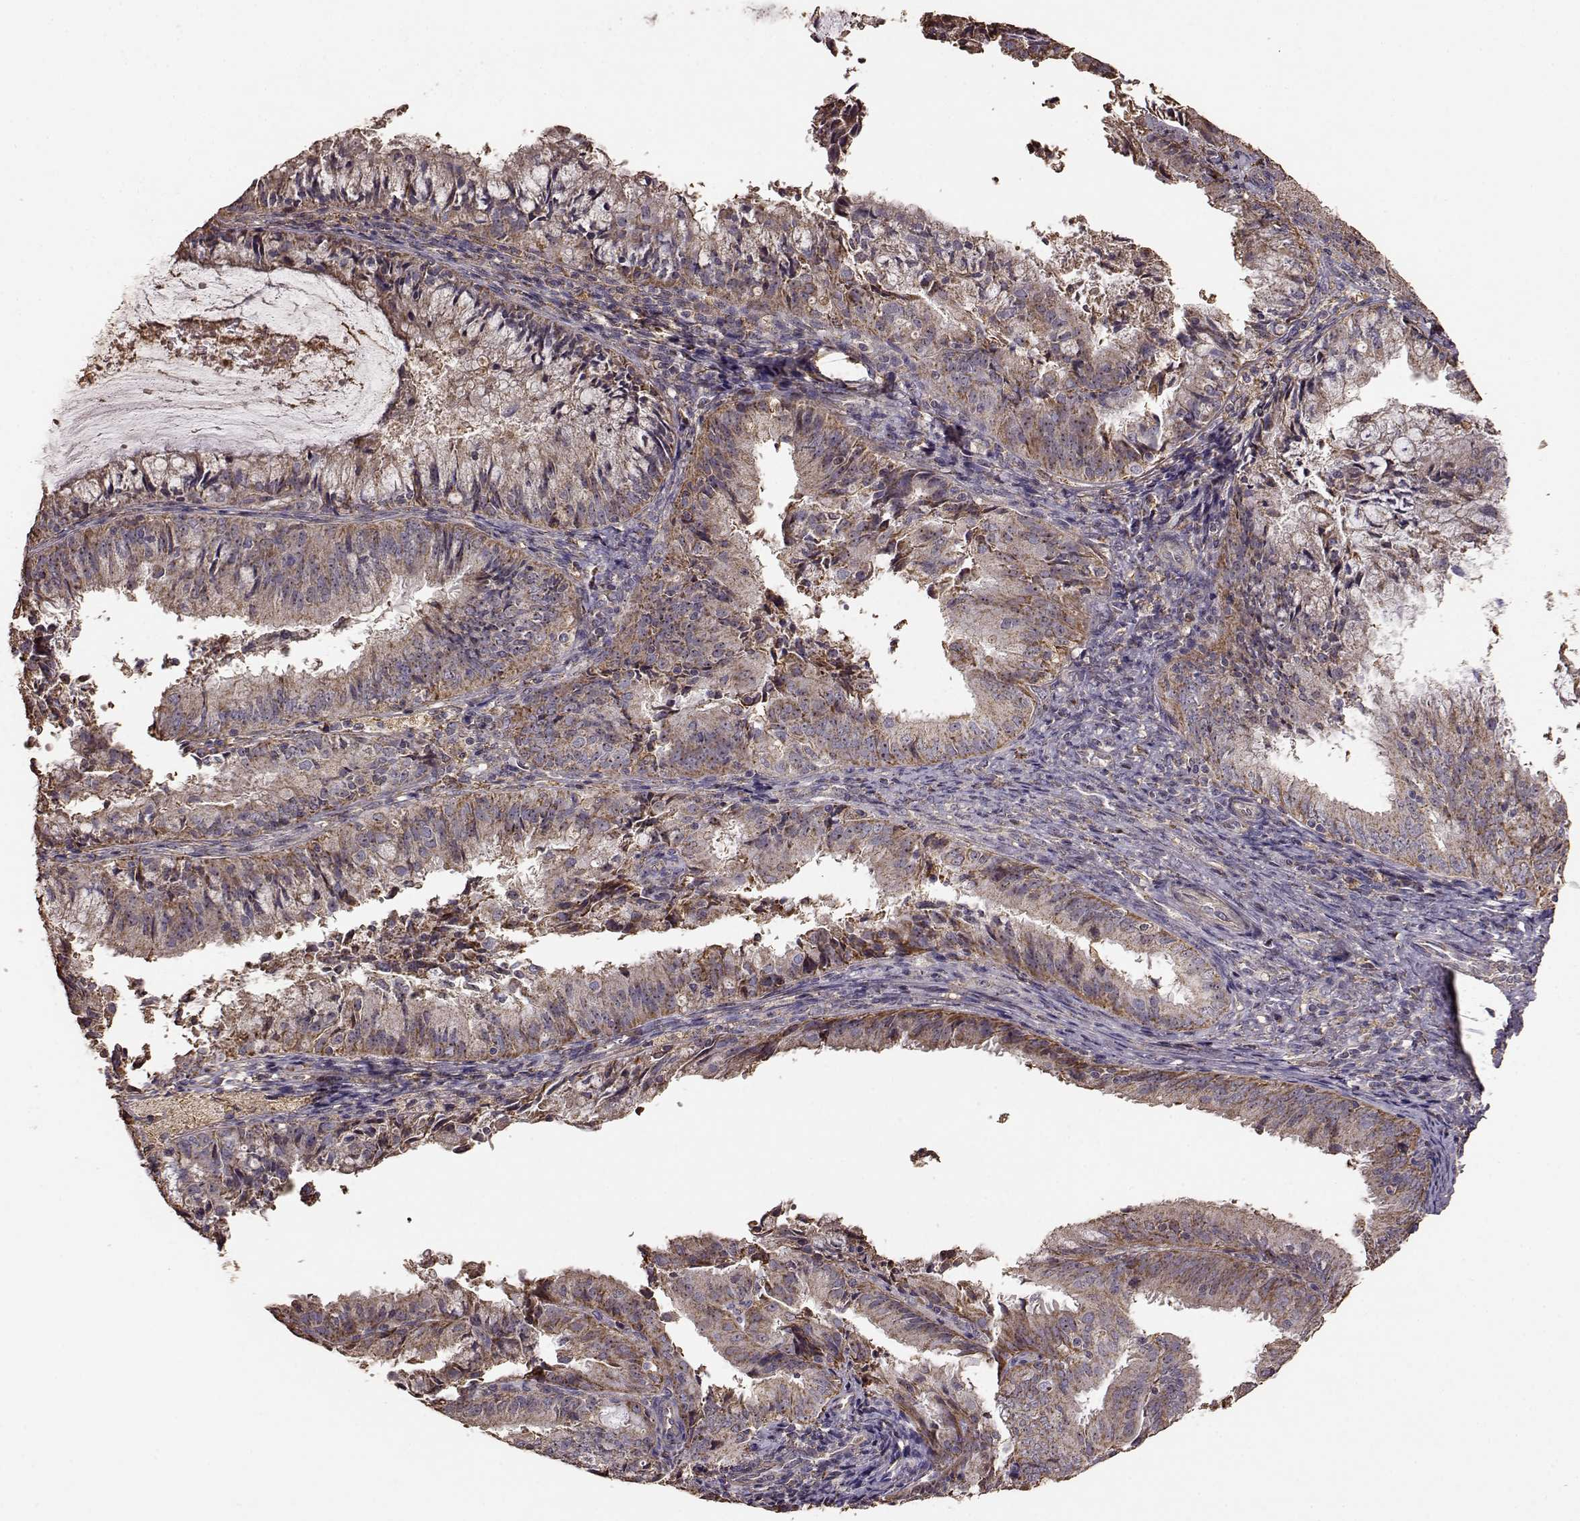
{"staining": {"intensity": "moderate", "quantity": ">75%", "location": "cytoplasmic/membranous"}, "tissue": "endometrial cancer", "cell_type": "Tumor cells", "image_type": "cancer", "snomed": [{"axis": "morphology", "description": "Adenocarcinoma, NOS"}, {"axis": "topography", "description": "Endometrium"}], "caption": "Endometrial adenocarcinoma stained with DAB (3,3'-diaminobenzidine) immunohistochemistry (IHC) demonstrates medium levels of moderate cytoplasmic/membranous staining in about >75% of tumor cells. (IHC, brightfield microscopy, high magnification).", "gene": "PTGES2", "patient": {"sex": "female", "age": 57}}